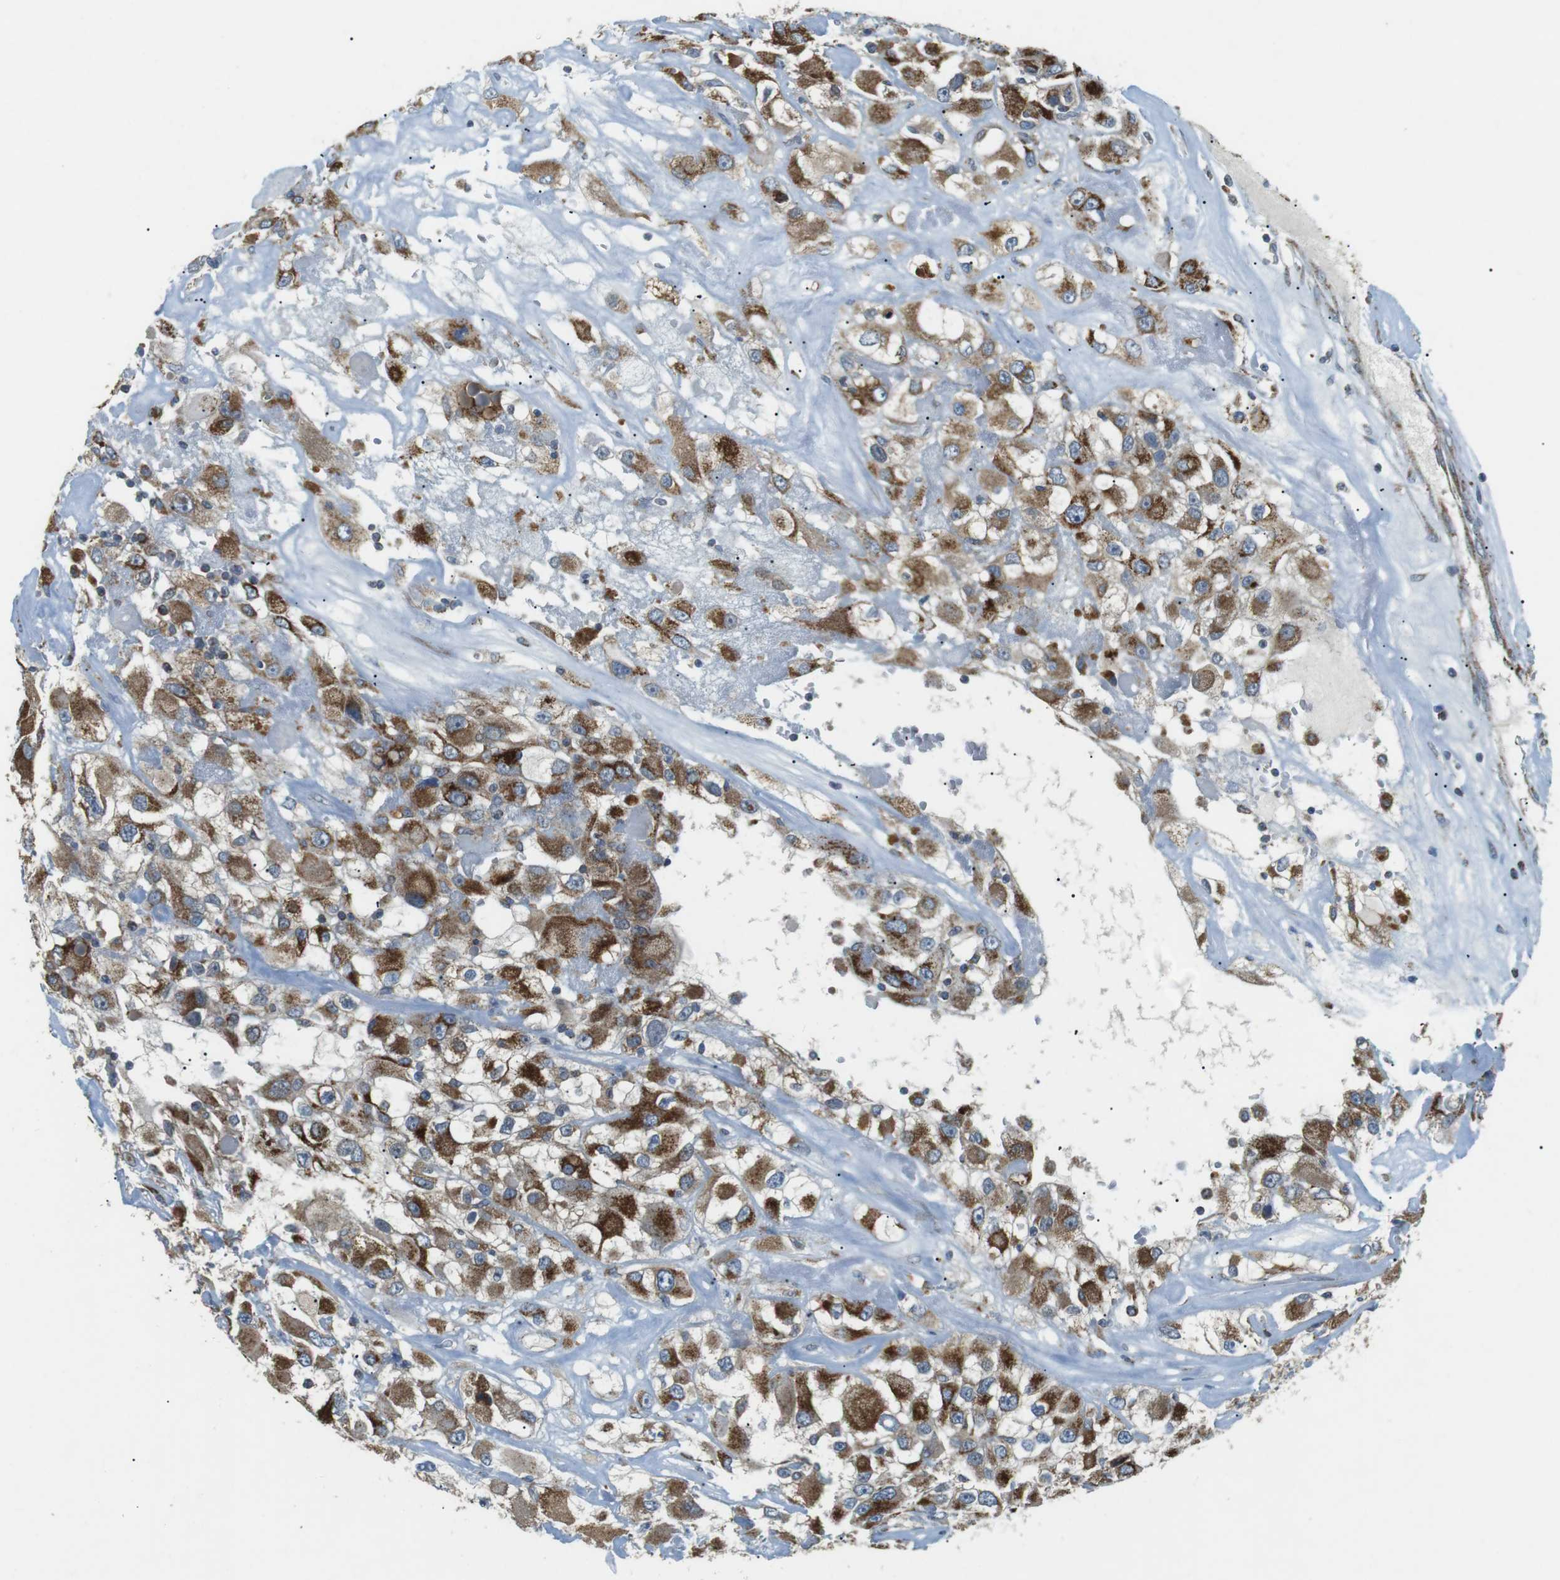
{"staining": {"intensity": "strong", "quantity": ">75%", "location": "cytoplasmic/membranous"}, "tissue": "renal cancer", "cell_type": "Tumor cells", "image_type": "cancer", "snomed": [{"axis": "morphology", "description": "Adenocarcinoma, NOS"}, {"axis": "topography", "description": "Kidney"}], "caption": "This is an image of IHC staining of adenocarcinoma (renal), which shows strong positivity in the cytoplasmic/membranous of tumor cells.", "gene": "BACE1", "patient": {"sex": "female", "age": 52}}